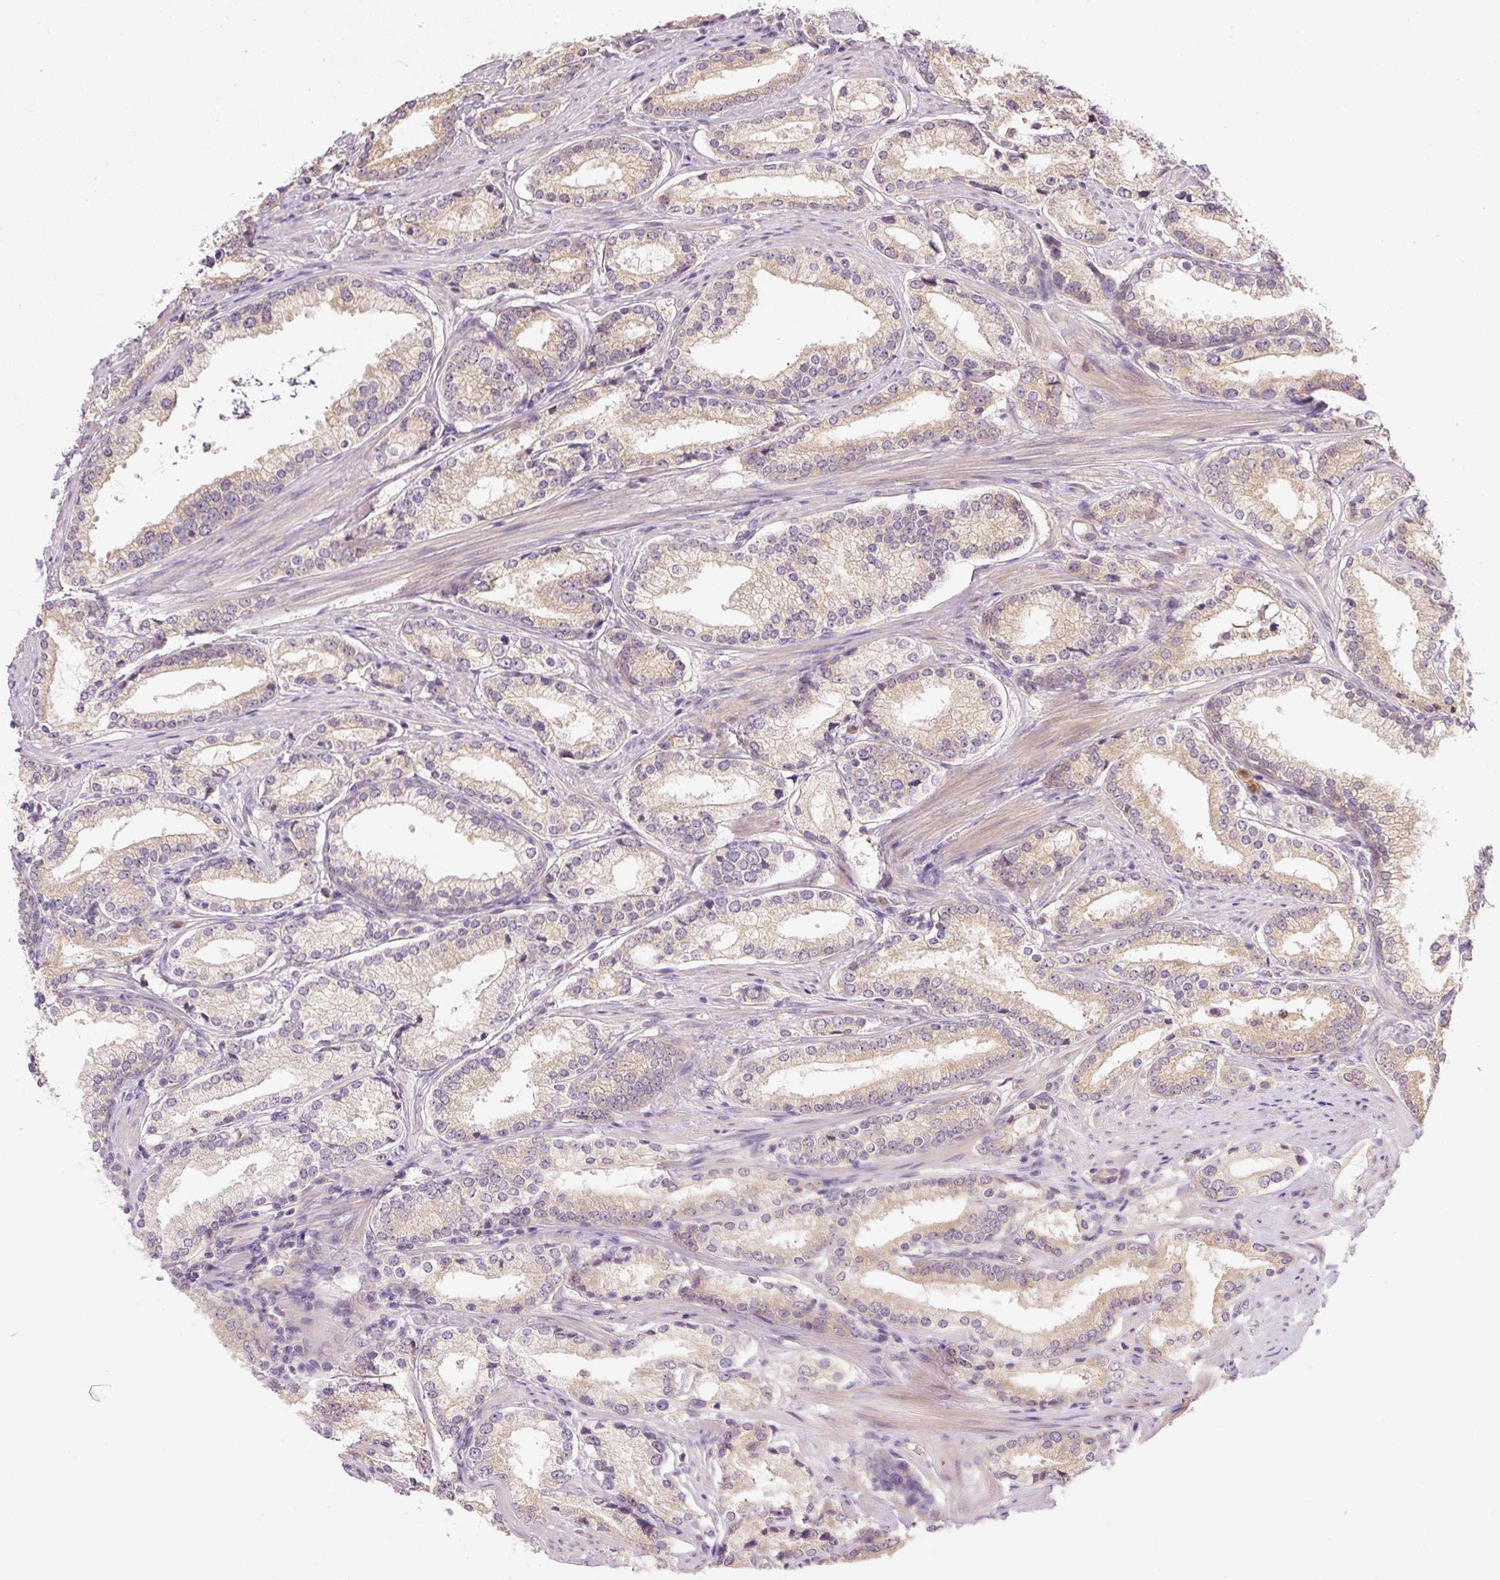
{"staining": {"intensity": "weak", "quantity": "25%-75%", "location": "cytoplasmic/membranous"}, "tissue": "prostate cancer", "cell_type": "Tumor cells", "image_type": "cancer", "snomed": [{"axis": "morphology", "description": "Adenocarcinoma, Low grade"}, {"axis": "topography", "description": "Prostate"}], "caption": "Immunohistochemistry (DAB) staining of human adenocarcinoma (low-grade) (prostate) demonstrates weak cytoplasmic/membranous protein positivity in approximately 25%-75% of tumor cells.", "gene": "CTTNBP2", "patient": {"sex": "male", "age": 58}}